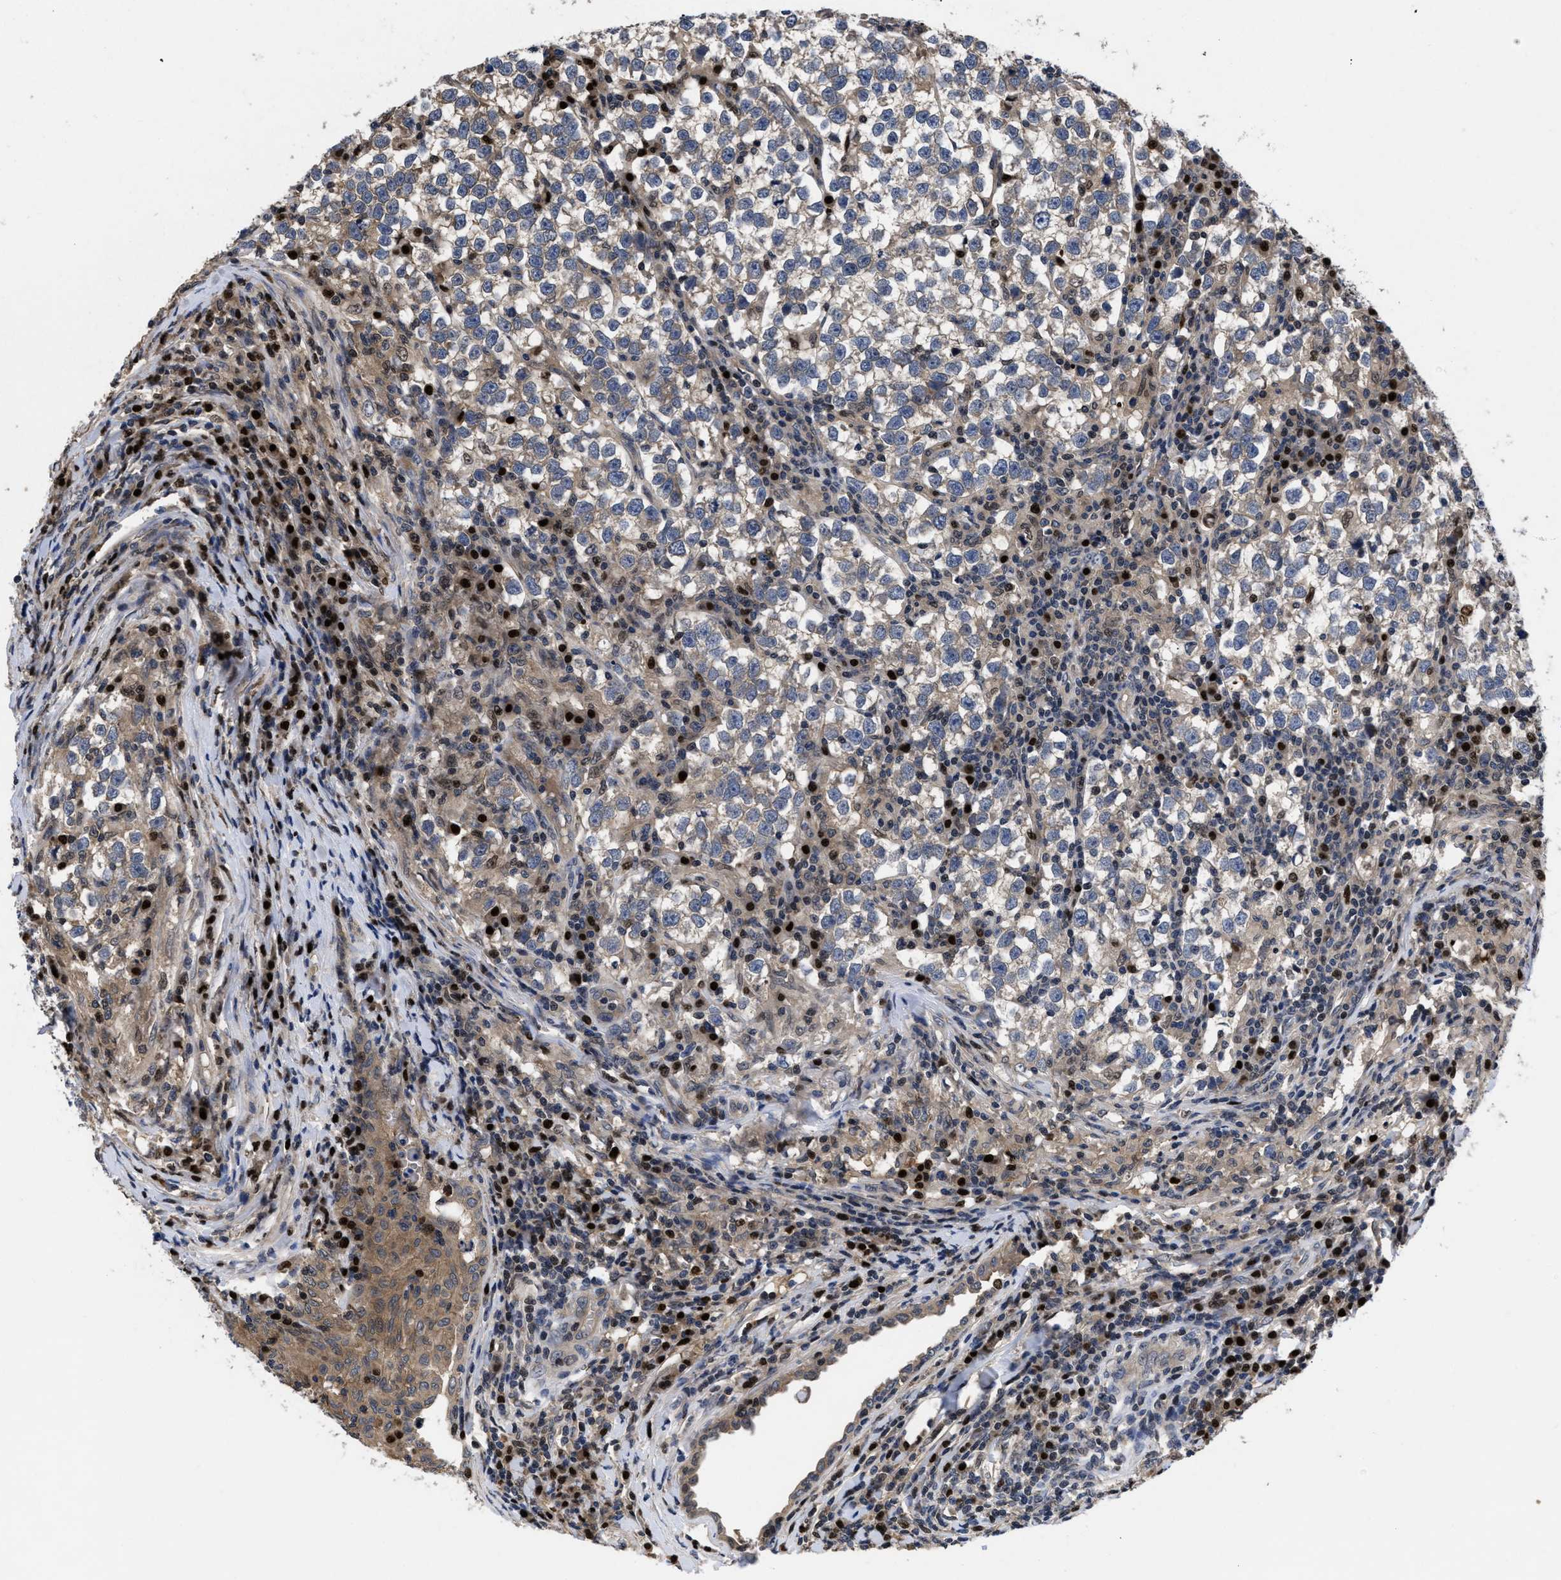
{"staining": {"intensity": "weak", "quantity": ">75%", "location": "cytoplasmic/membranous"}, "tissue": "testis cancer", "cell_type": "Tumor cells", "image_type": "cancer", "snomed": [{"axis": "morphology", "description": "Normal tissue, NOS"}, {"axis": "morphology", "description": "Seminoma, NOS"}, {"axis": "topography", "description": "Testis"}], "caption": "Human testis seminoma stained with a brown dye displays weak cytoplasmic/membranous positive positivity in about >75% of tumor cells.", "gene": "FAM200A", "patient": {"sex": "male", "age": 43}}